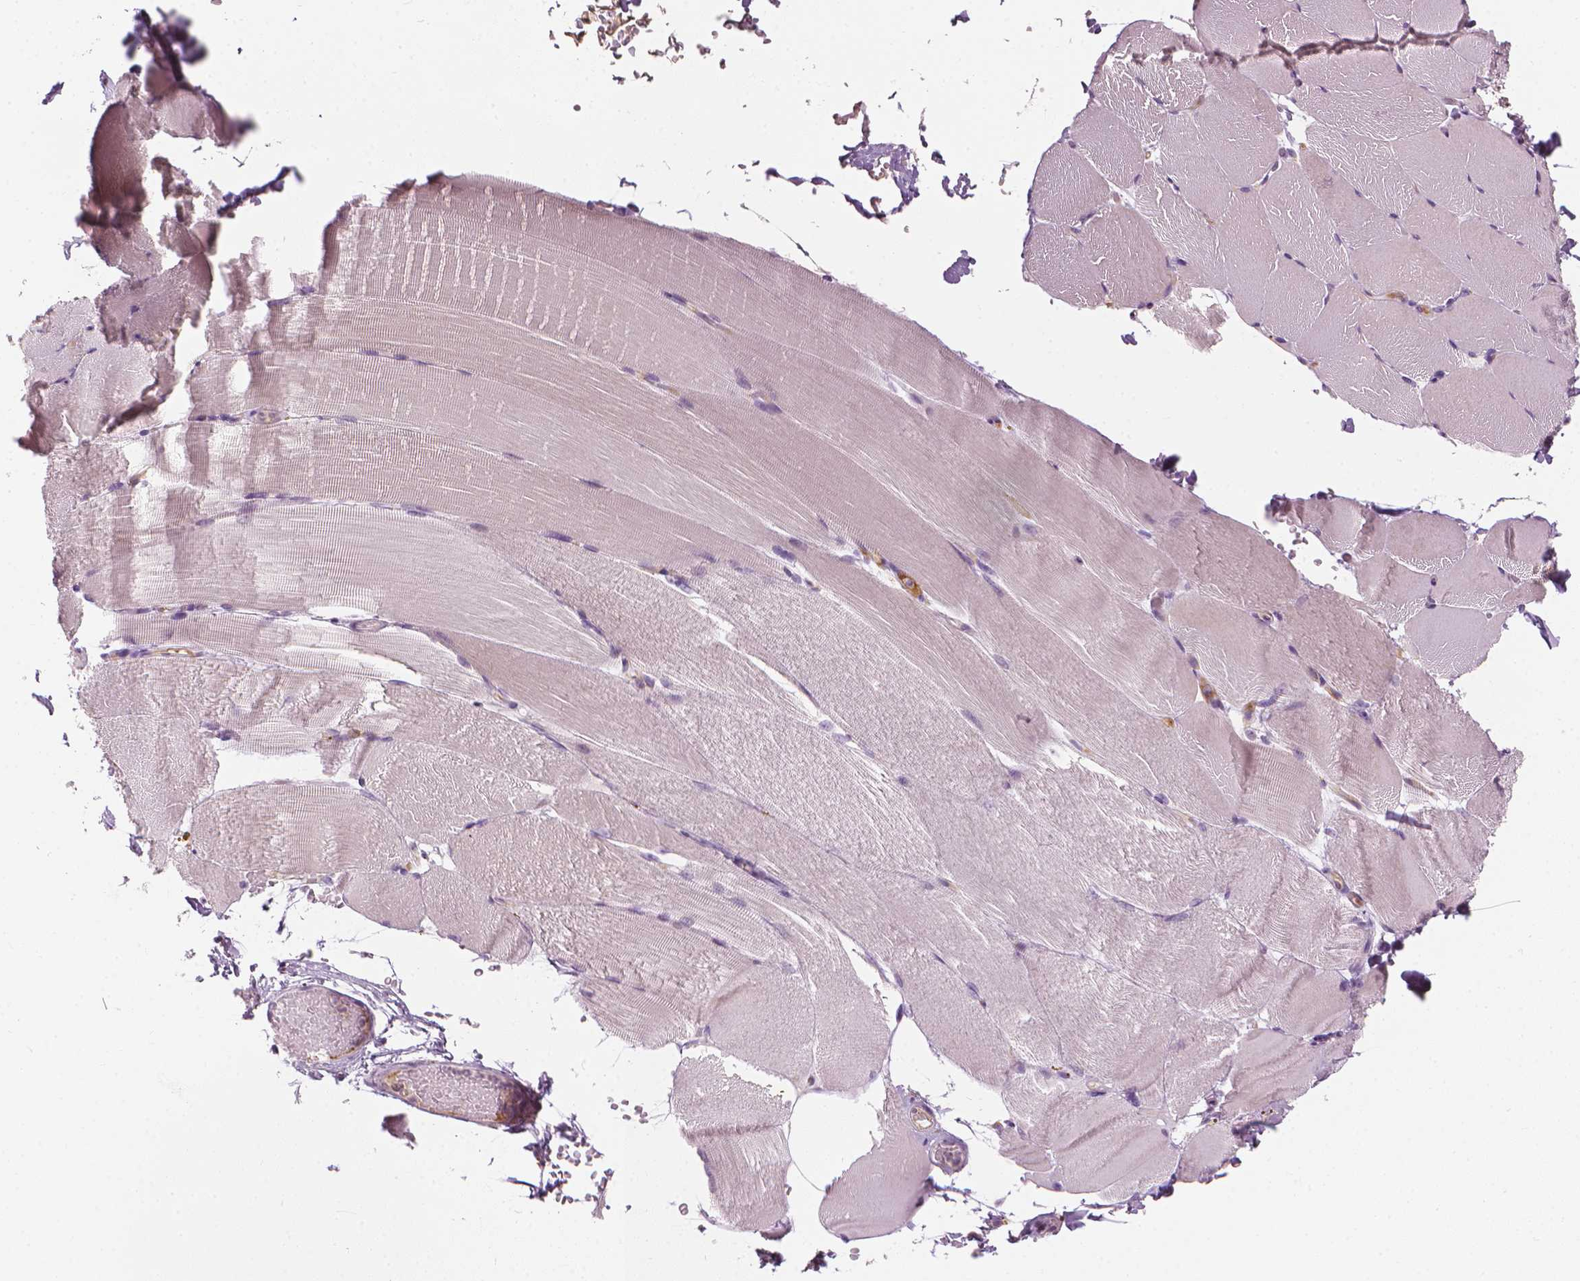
{"staining": {"intensity": "negative", "quantity": "none", "location": "none"}, "tissue": "skeletal muscle", "cell_type": "Myocytes", "image_type": "normal", "snomed": [{"axis": "morphology", "description": "Normal tissue, NOS"}, {"axis": "topography", "description": "Skeletal muscle"}], "caption": "The image displays no significant staining in myocytes of skeletal muscle. (Immunohistochemistry, brightfield microscopy, high magnification).", "gene": "CFAP126", "patient": {"sex": "female", "age": 37}}